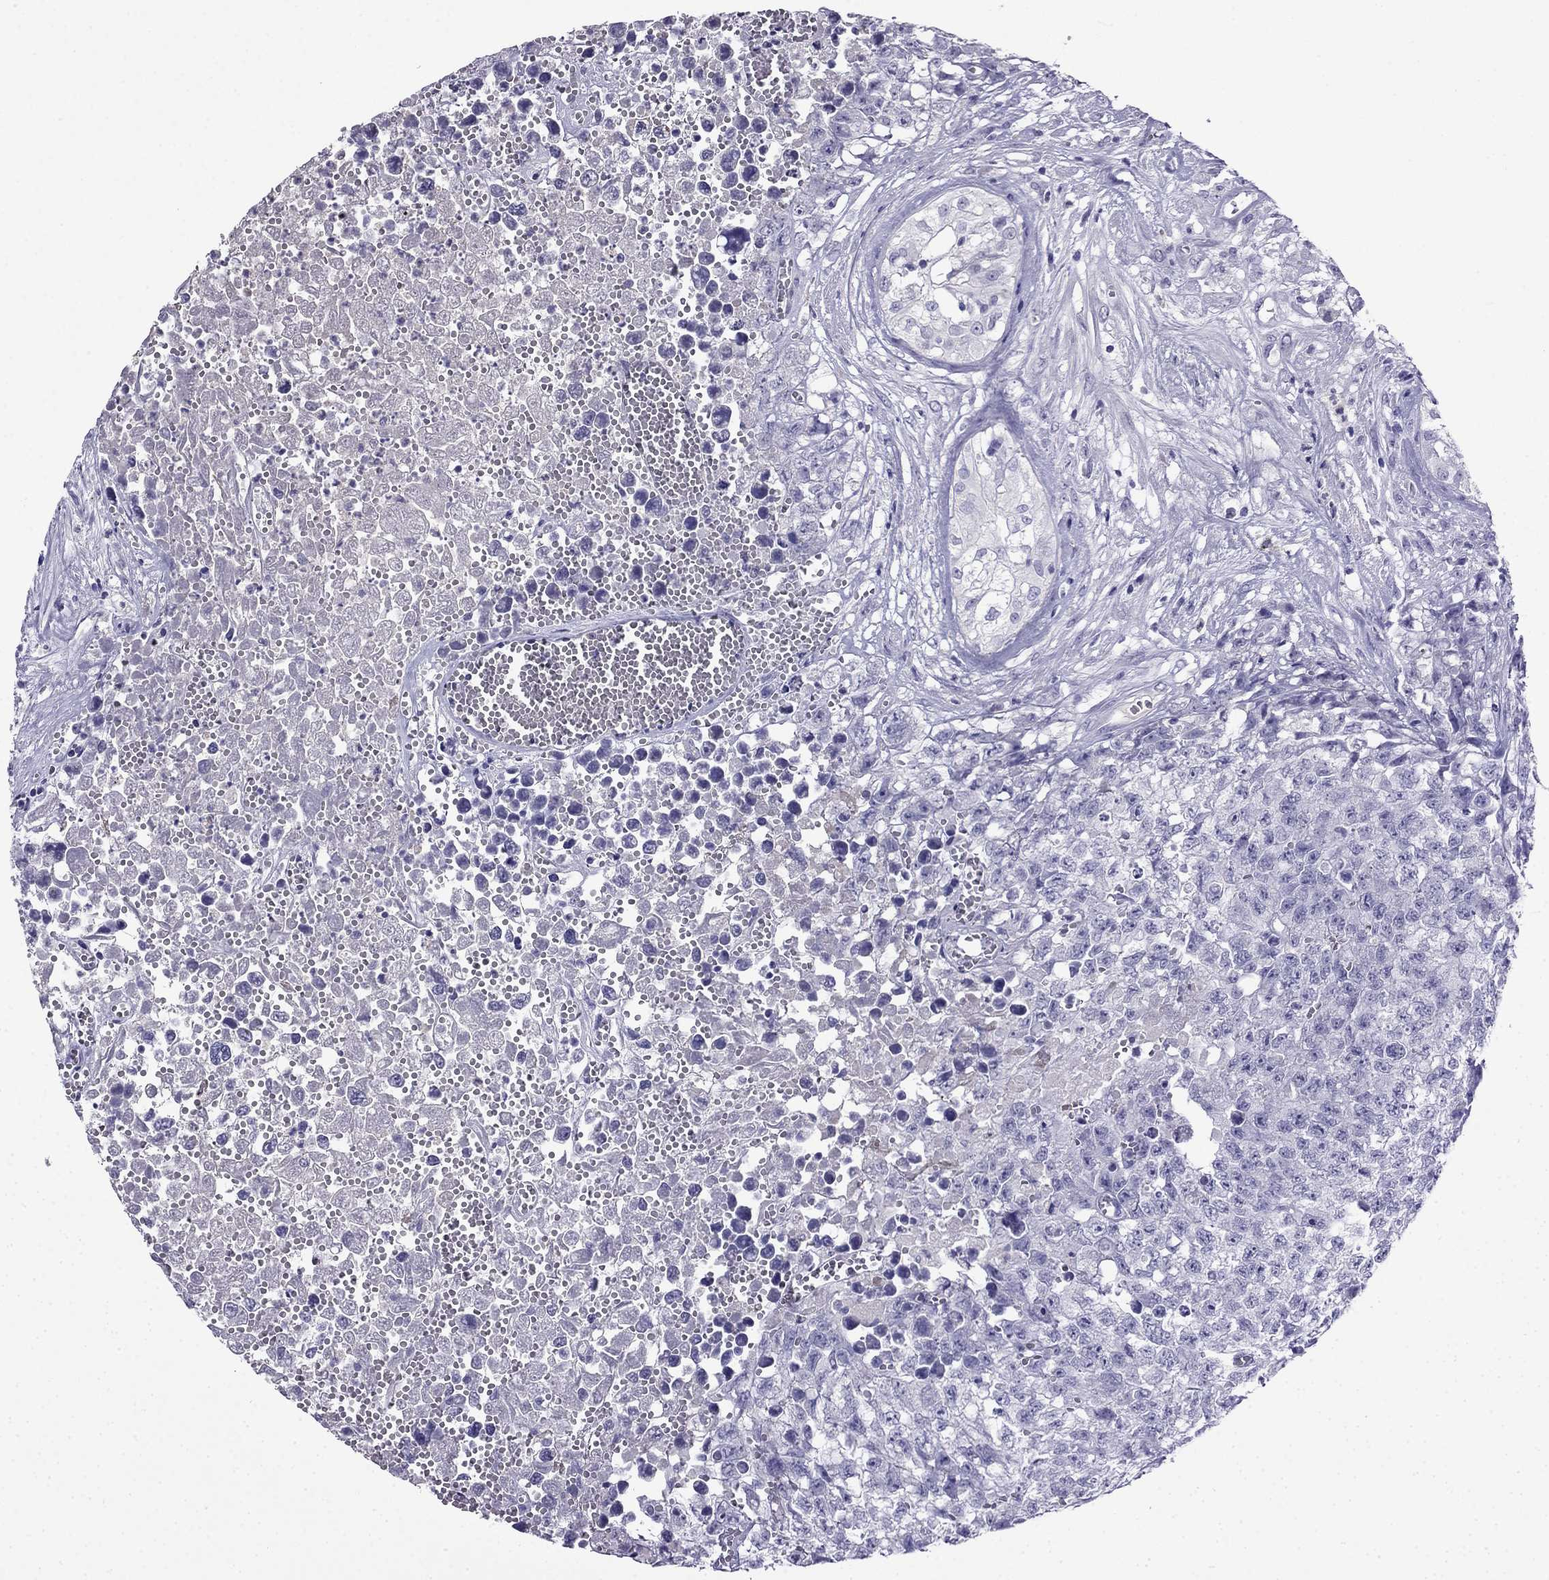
{"staining": {"intensity": "negative", "quantity": "none", "location": "none"}, "tissue": "testis cancer", "cell_type": "Tumor cells", "image_type": "cancer", "snomed": [{"axis": "morphology", "description": "Seminoma, NOS"}, {"axis": "morphology", "description": "Carcinoma, Embryonal, NOS"}, {"axis": "topography", "description": "Testis"}], "caption": "A high-resolution histopathology image shows immunohistochemistry staining of testis embryonal carcinoma, which shows no significant staining in tumor cells.", "gene": "CDHR4", "patient": {"sex": "male", "age": 22}}